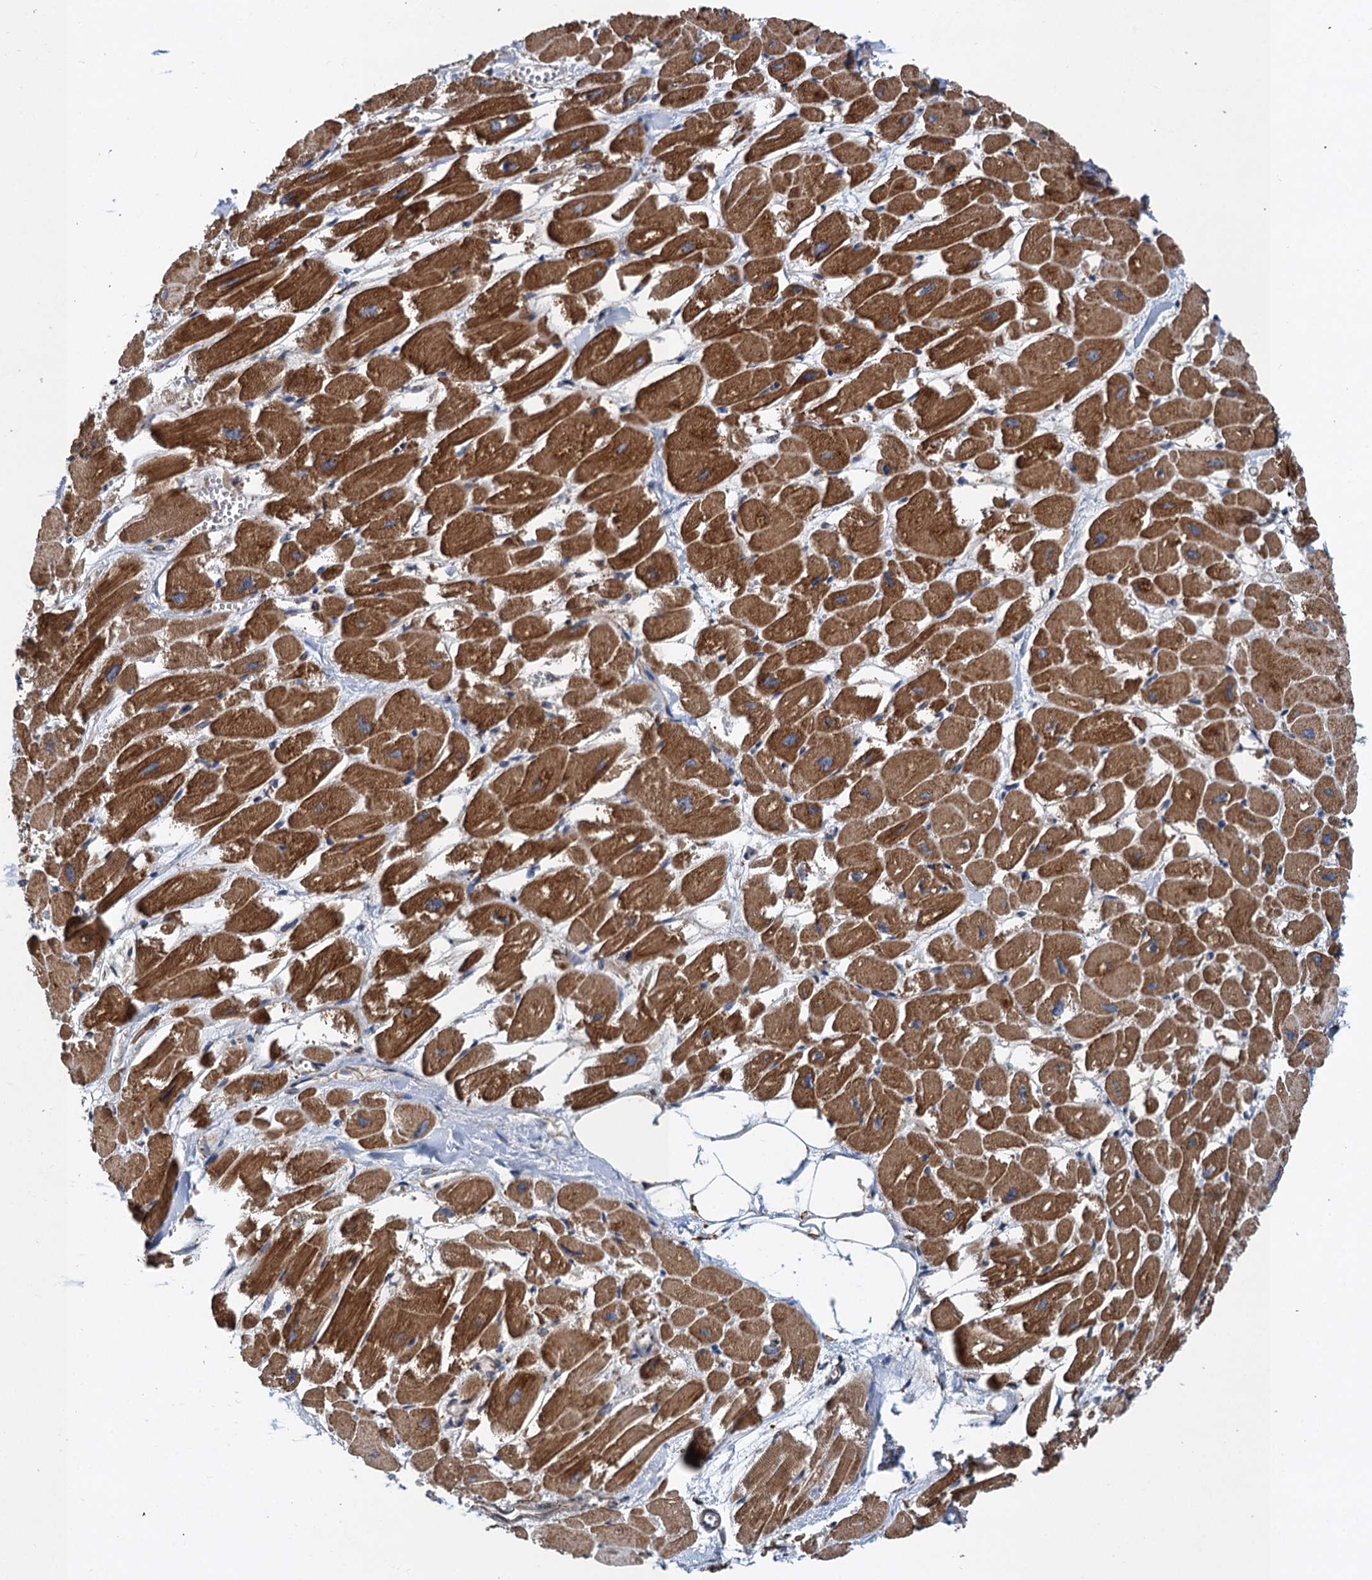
{"staining": {"intensity": "moderate", "quantity": ">75%", "location": "cytoplasmic/membranous"}, "tissue": "heart muscle", "cell_type": "Cardiomyocytes", "image_type": "normal", "snomed": [{"axis": "morphology", "description": "Normal tissue, NOS"}, {"axis": "topography", "description": "Heart"}], "caption": "Approximately >75% of cardiomyocytes in unremarkable heart muscle reveal moderate cytoplasmic/membranous protein positivity as visualized by brown immunohistochemical staining.", "gene": "LINS1", "patient": {"sex": "male", "age": 54}}